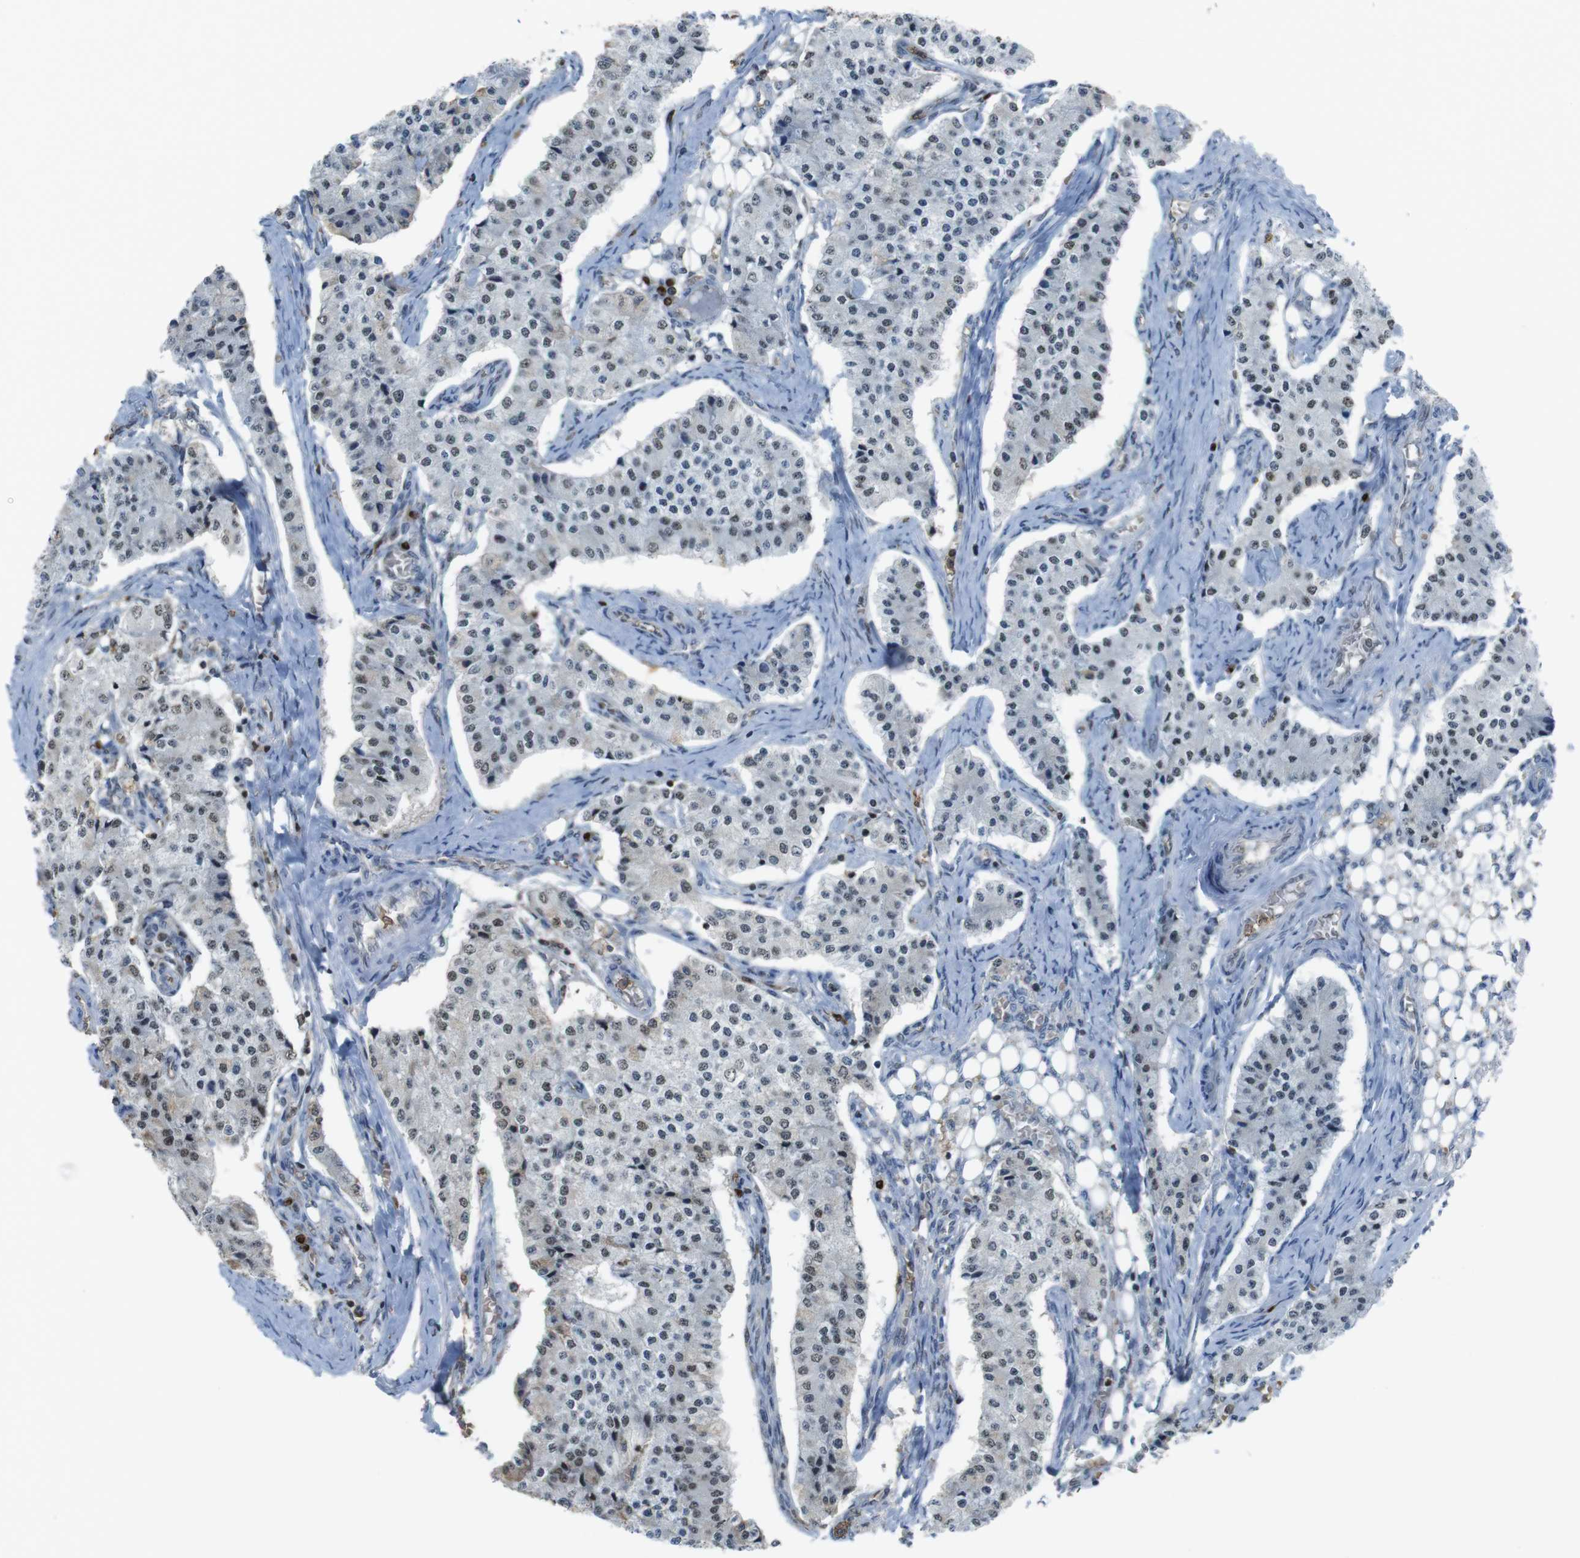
{"staining": {"intensity": "weak", "quantity": "<25%", "location": "nuclear"}, "tissue": "carcinoid", "cell_type": "Tumor cells", "image_type": "cancer", "snomed": [{"axis": "morphology", "description": "Carcinoid, malignant, NOS"}, {"axis": "topography", "description": "Colon"}], "caption": "This is an immunohistochemistry photomicrograph of carcinoid. There is no positivity in tumor cells.", "gene": "SUB1", "patient": {"sex": "female", "age": 52}}